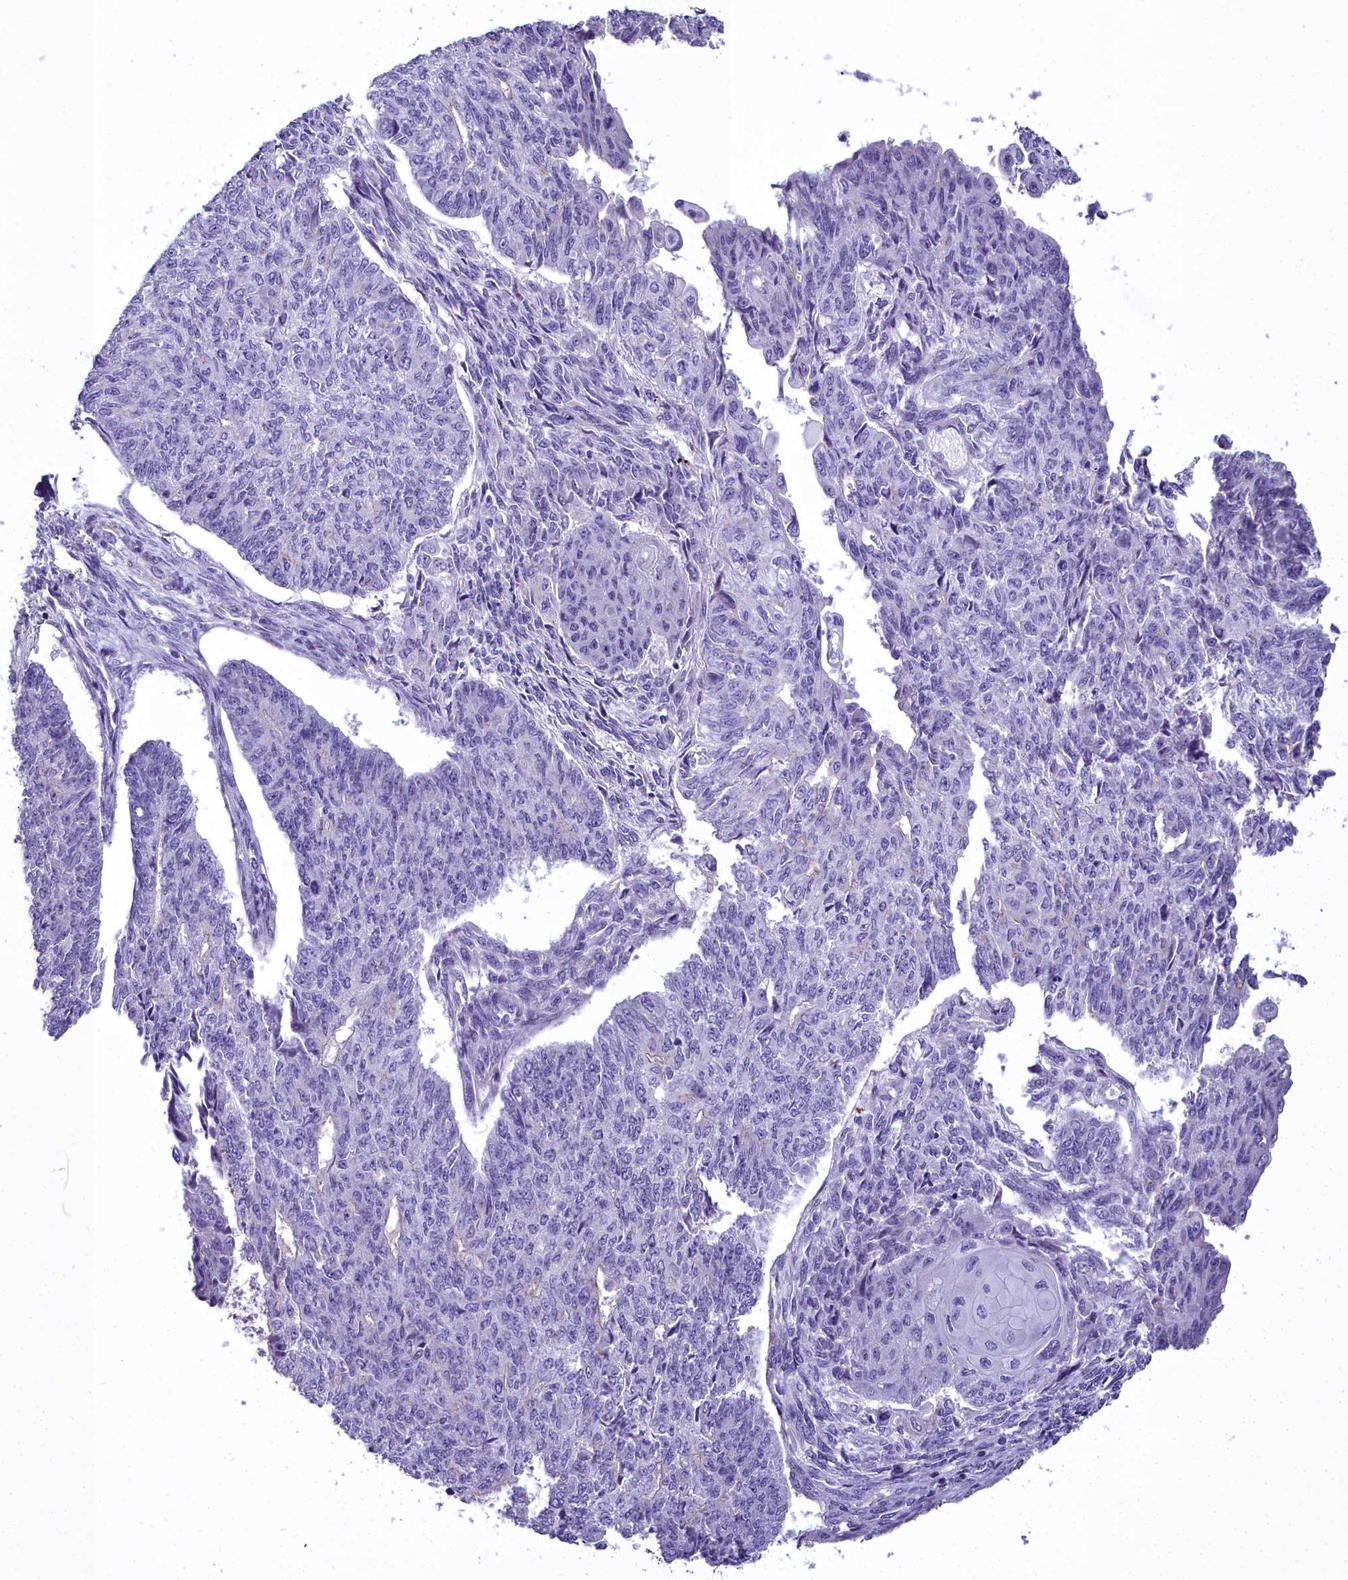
{"staining": {"intensity": "negative", "quantity": "none", "location": "none"}, "tissue": "endometrial cancer", "cell_type": "Tumor cells", "image_type": "cancer", "snomed": [{"axis": "morphology", "description": "Adenocarcinoma, NOS"}, {"axis": "topography", "description": "Endometrium"}], "caption": "Endometrial adenocarcinoma was stained to show a protein in brown. There is no significant positivity in tumor cells.", "gene": "TIMM22", "patient": {"sex": "female", "age": 32}}